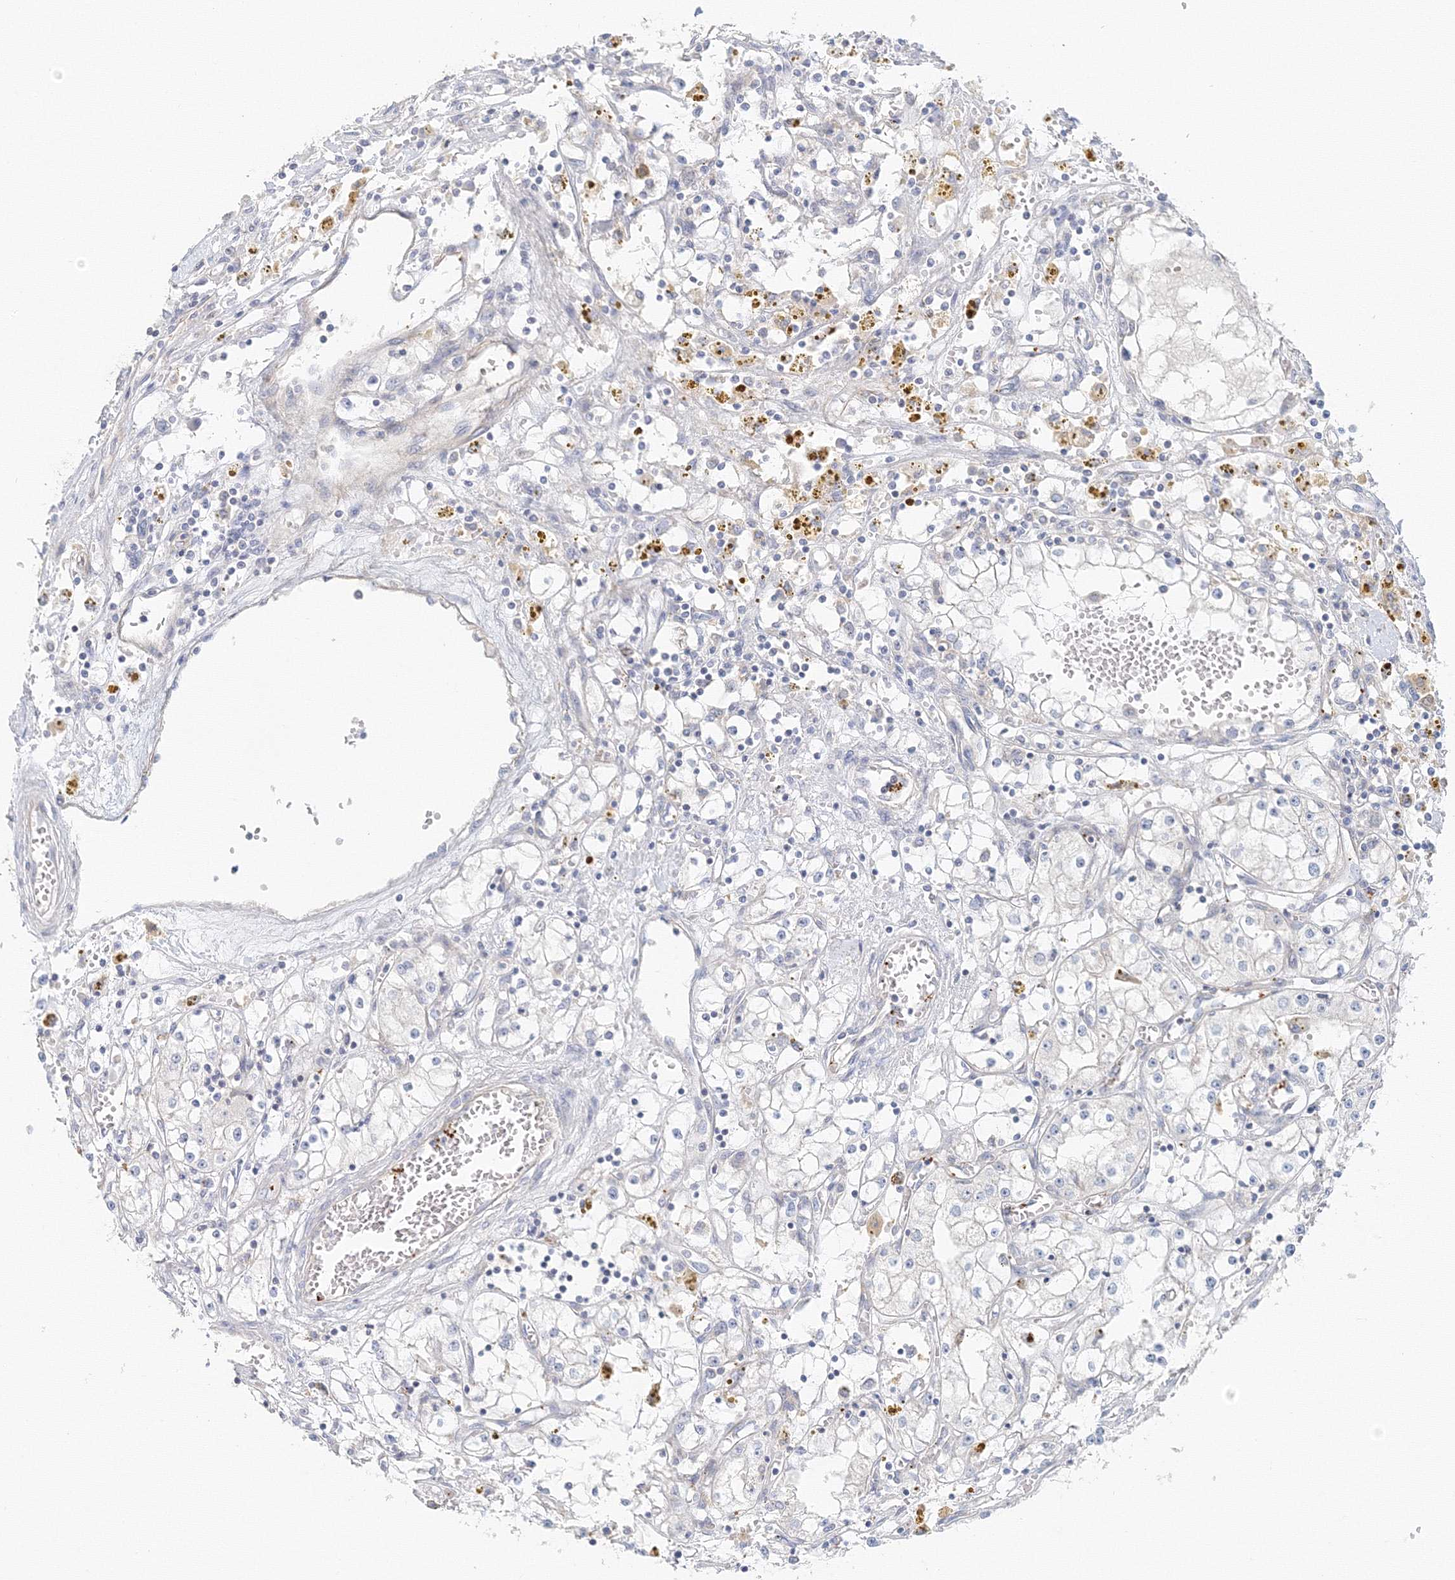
{"staining": {"intensity": "negative", "quantity": "none", "location": "none"}, "tissue": "renal cancer", "cell_type": "Tumor cells", "image_type": "cancer", "snomed": [{"axis": "morphology", "description": "Adenocarcinoma, NOS"}, {"axis": "topography", "description": "Kidney"}], "caption": "The photomicrograph displays no staining of tumor cells in renal adenocarcinoma.", "gene": "MMRN1", "patient": {"sex": "male", "age": 56}}